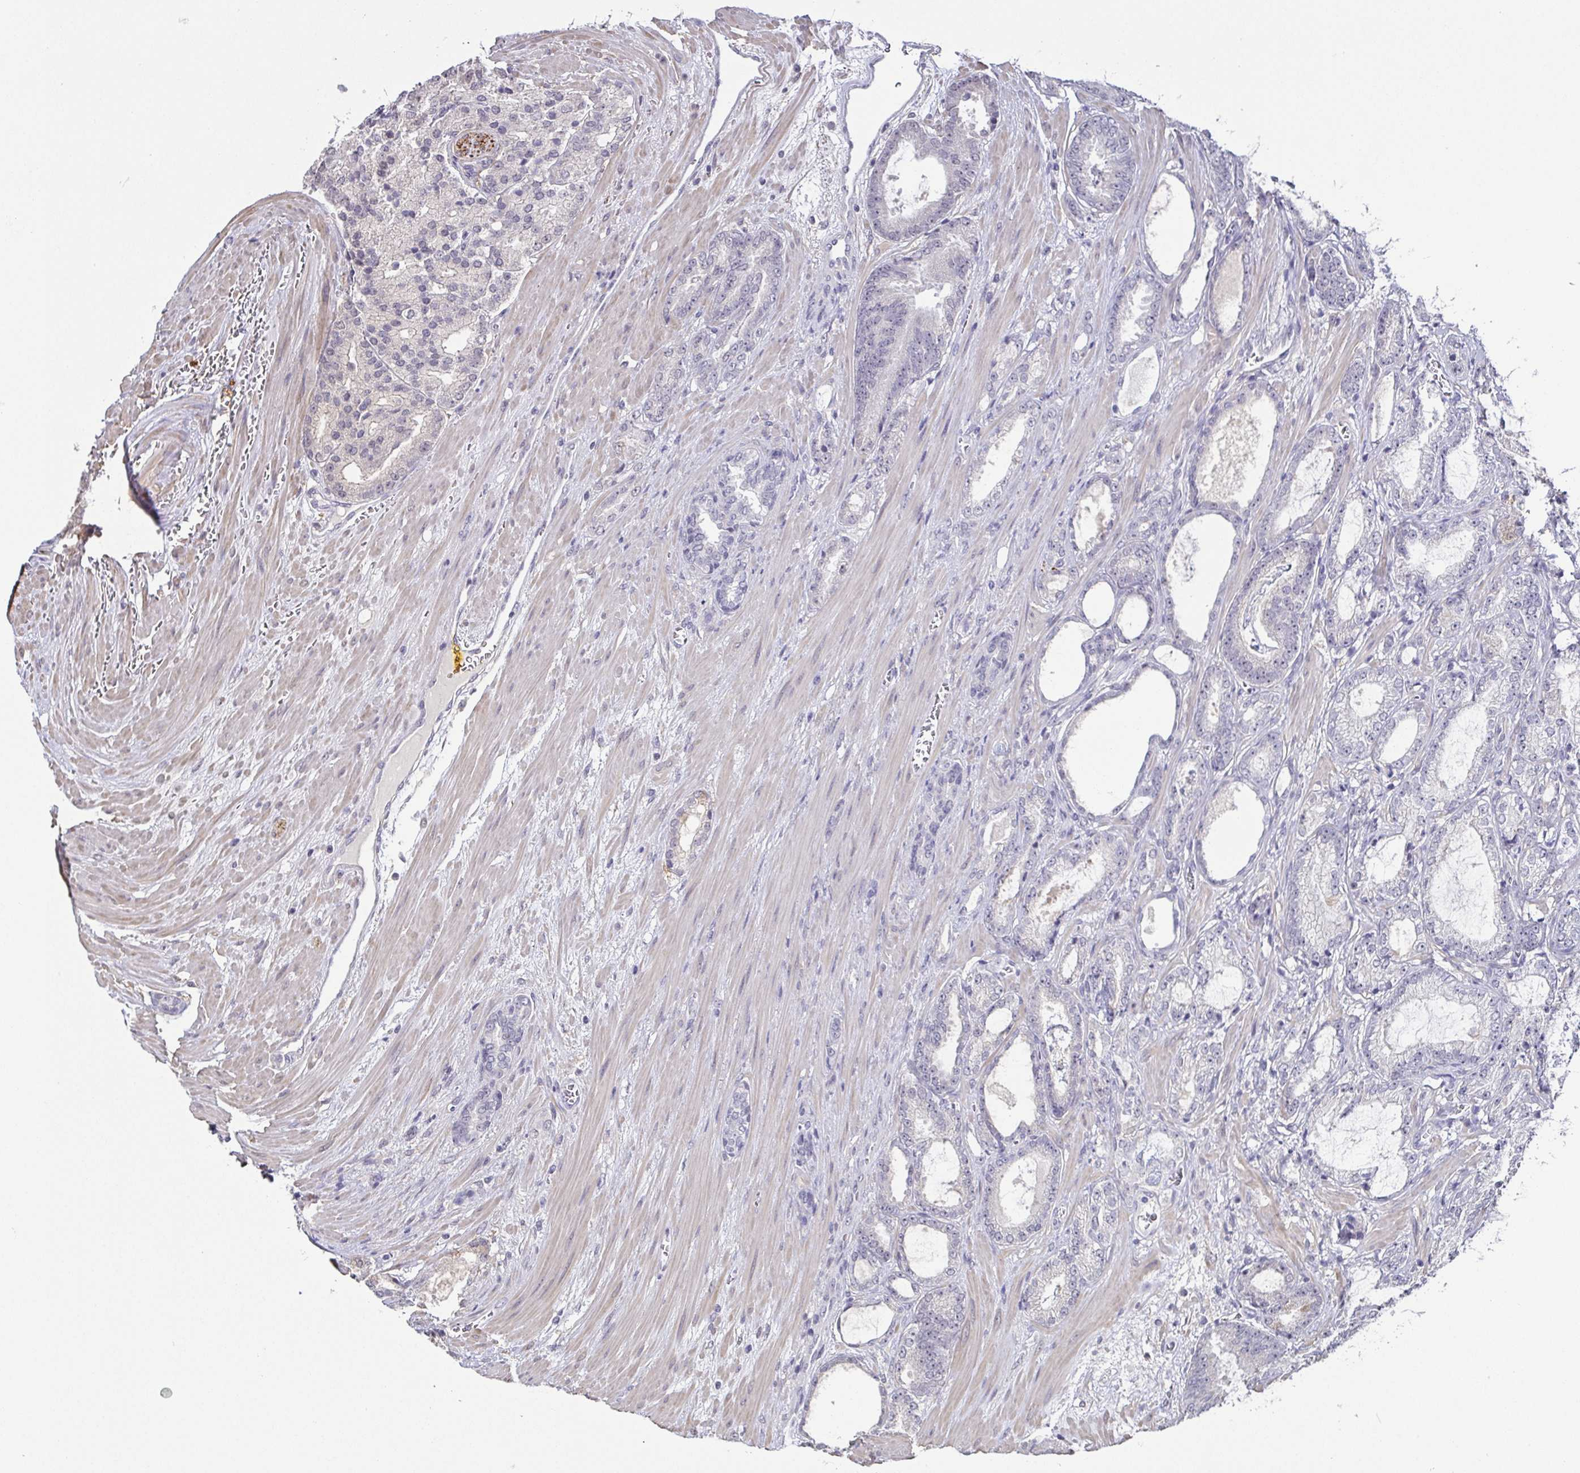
{"staining": {"intensity": "negative", "quantity": "none", "location": "none"}, "tissue": "prostate cancer", "cell_type": "Tumor cells", "image_type": "cancer", "snomed": [{"axis": "morphology", "description": "Adenocarcinoma, High grade"}, {"axis": "topography", "description": "Prostate"}], "caption": "Immunohistochemistry photomicrograph of prostate high-grade adenocarcinoma stained for a protein (brown), which reveals no staining in tumor cells.", "gene": "NEFH", "patient": {"sex": "male", "age": 64}}